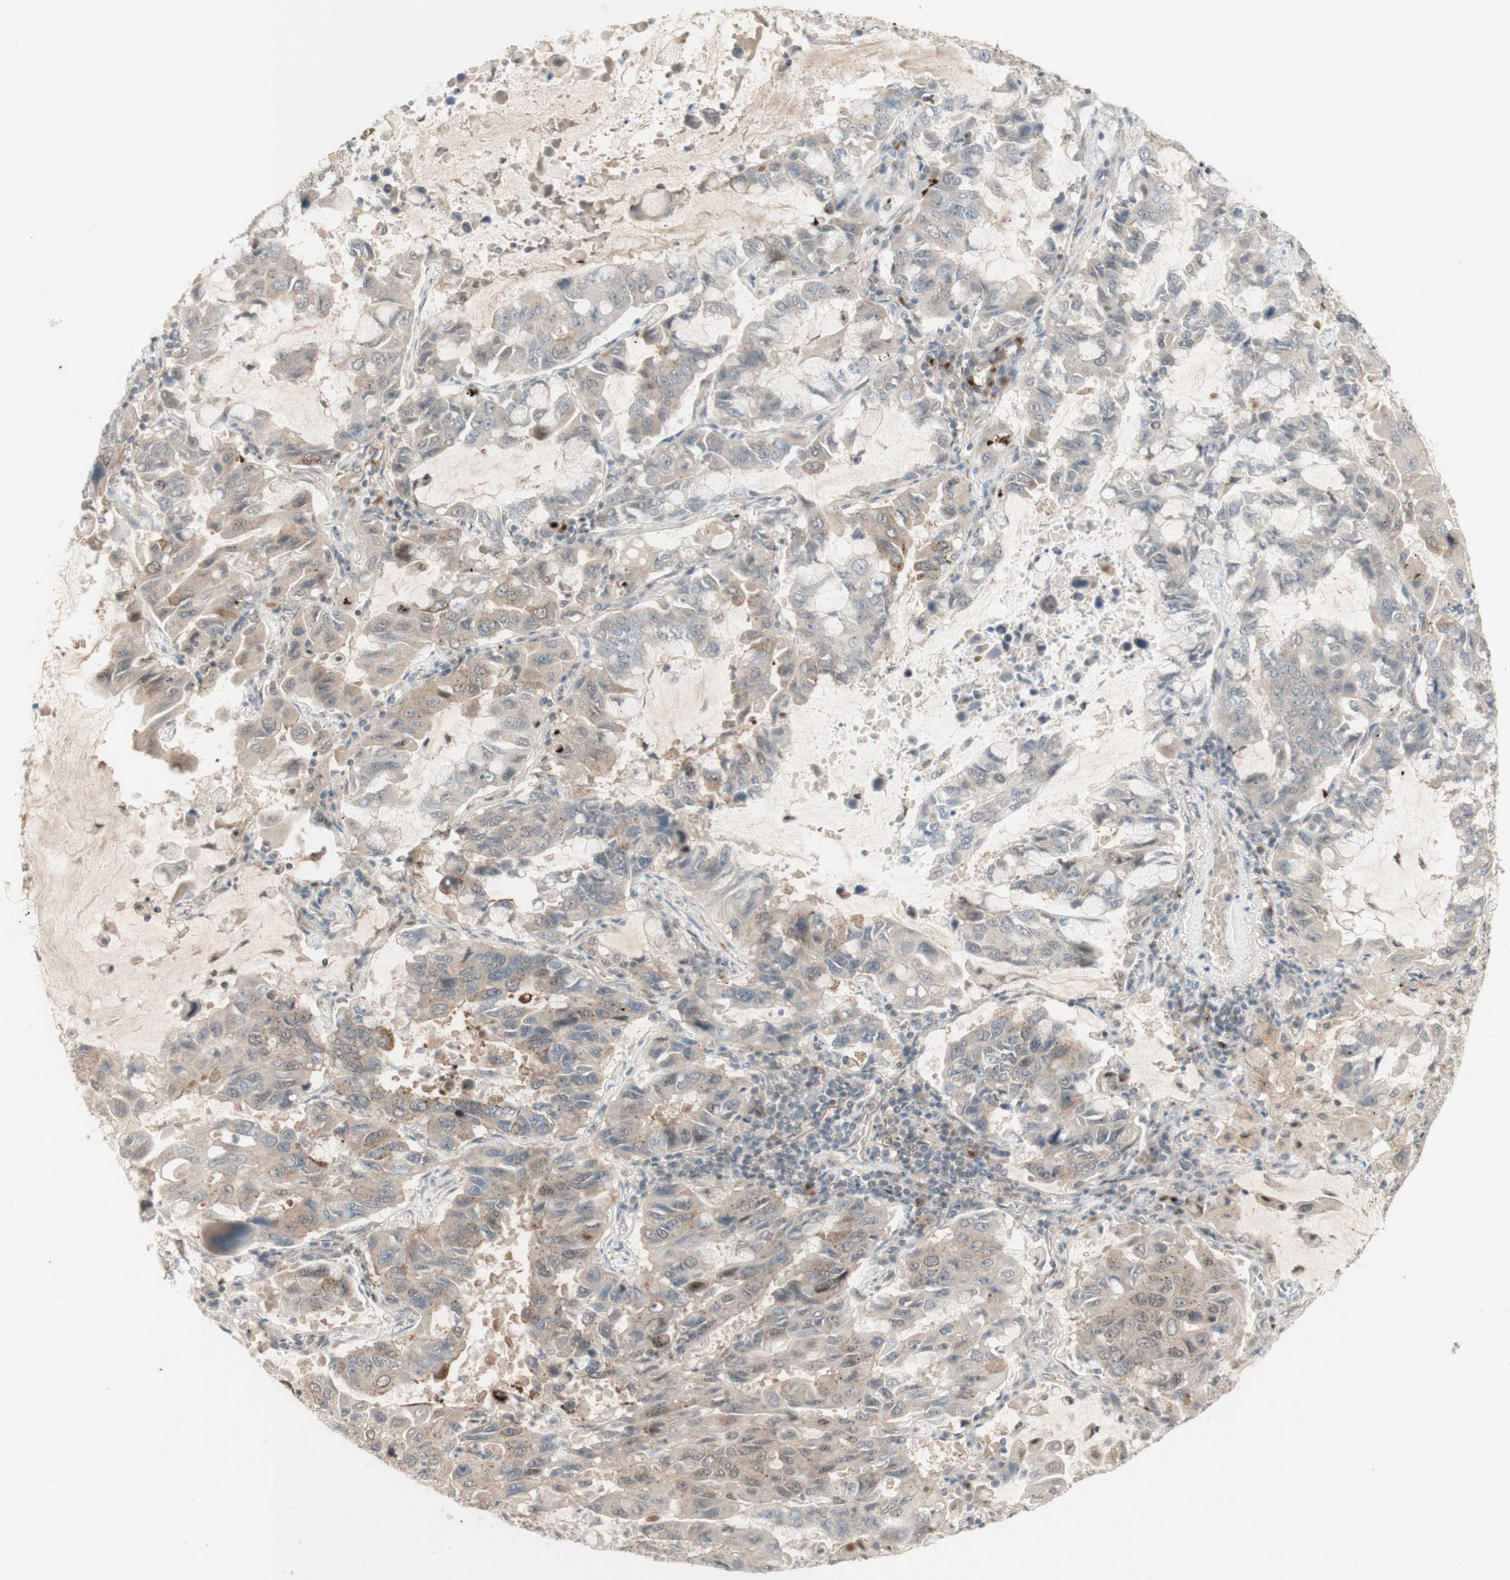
{"staining": {"intensity": "moderate", "quantity": ">75%", "location": "cytoplasmic/membranous"}, "tissue": "lung cancer", "cell_type": "Tumor cells", "image_type": "cancer", "snomed": [{"axis": "morphology", "description": "Adenocarcinoma, NOS"}, {"axis": "topography", "description": "Lung"}], "caption": "Moderate cytoplasmic/membranous expression for a protein is present in about >75% of tumor cells of adenocarcinoma (lung) using immunohistochemistry (IHC).", "gene": "CYLD", "patient": {"sex": "male", "age": 64}}